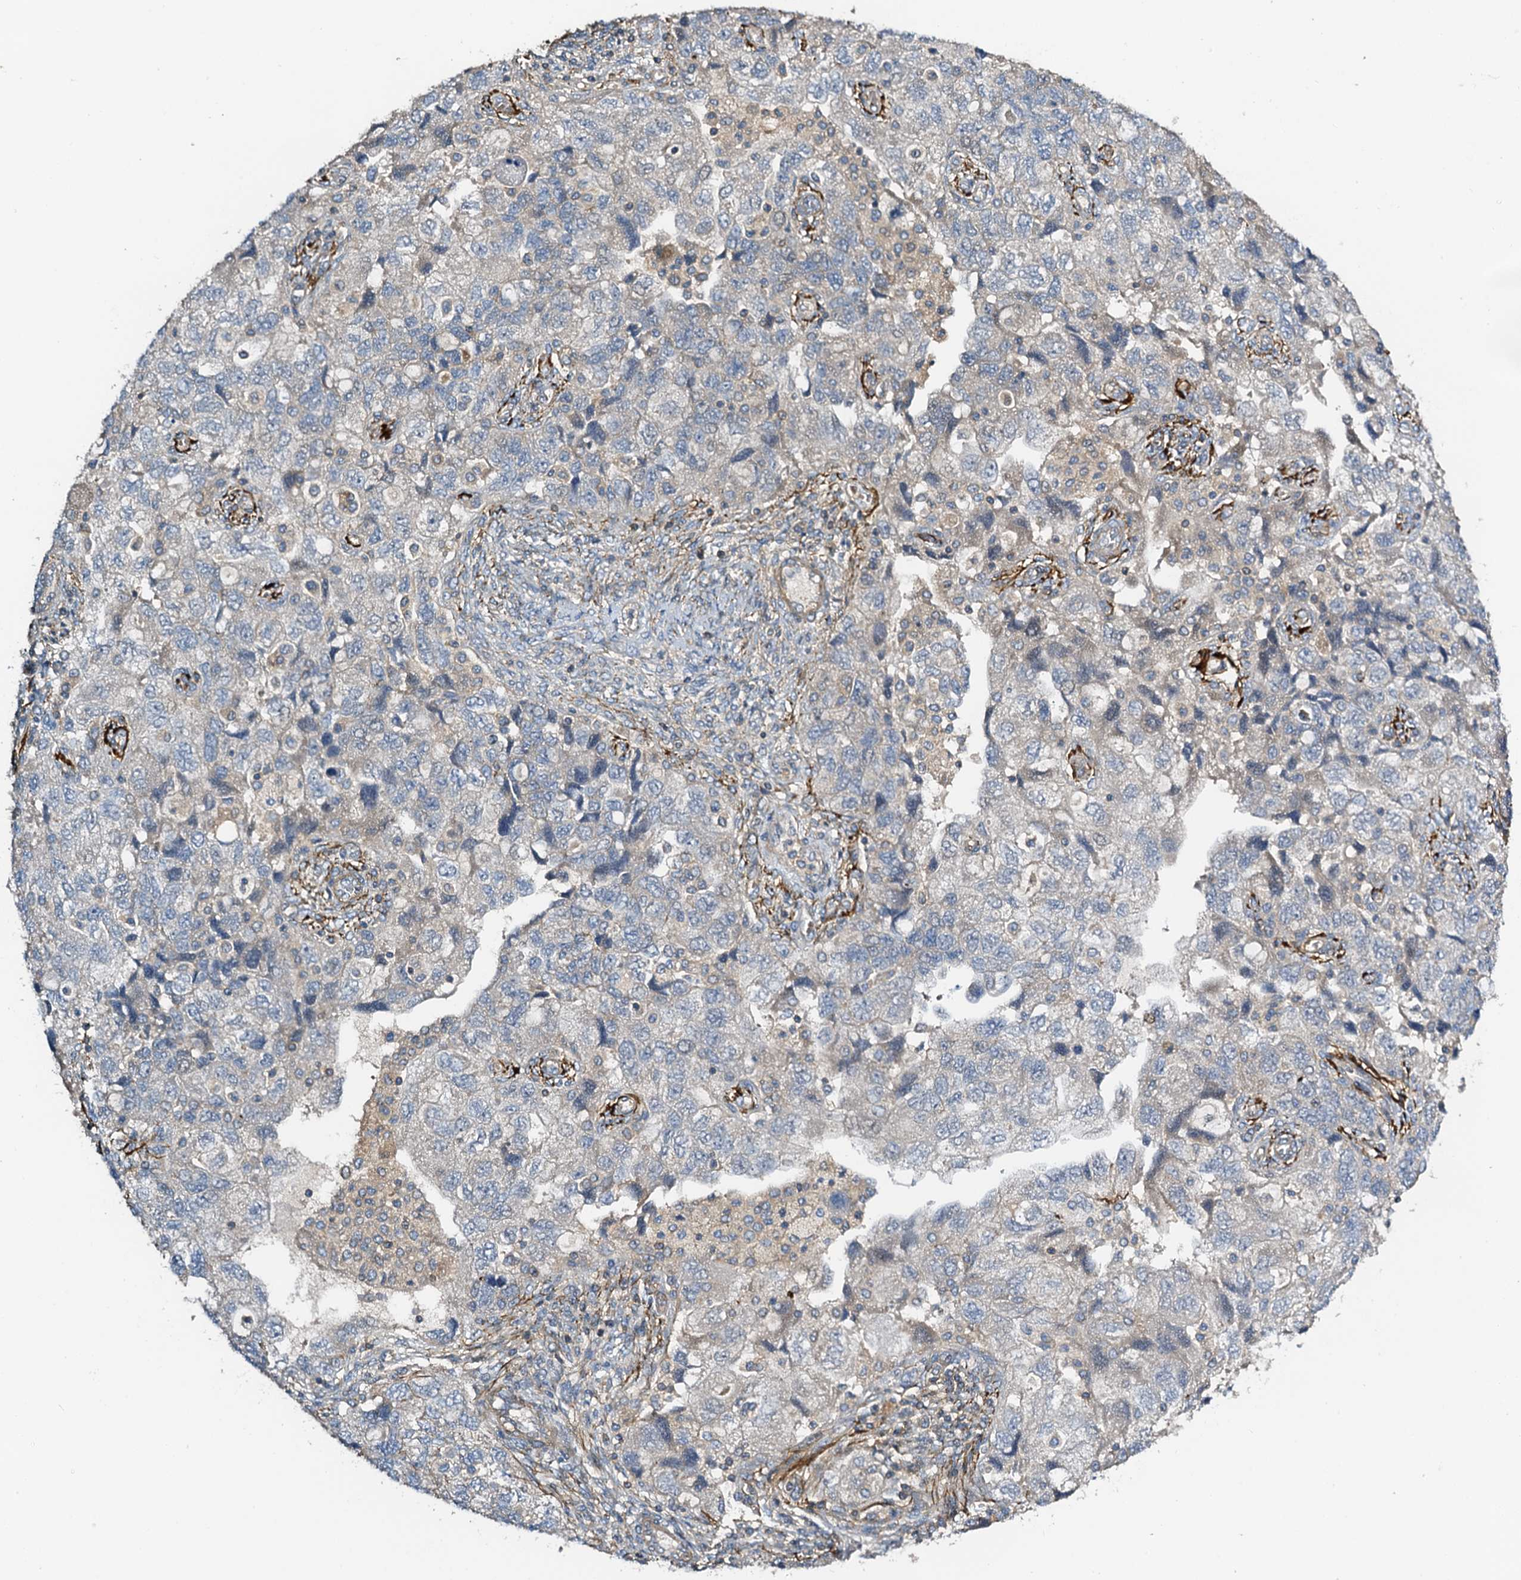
{"staining": {"intensity": "negative", "quantity": "none", "location": "none"}, "tissue": "ovarian cancer", "cell_type": "Tumor cells", "image_type": "cancer", "snomed": [{"axis": "morphology", "description": "Carcinoma, NOS"}, {"axis": "morphology", "description": "Cystadenocarcinoma, serous, NOS"}, {"axis": "topography", "description": "Ovary"}], "caption": "Immunohistochemistry of ovarian carcinoma demonstrates no positivity in tumor cells.", "gene": "DUOXA1", "patient": {"sex": "female", "age": 69}}